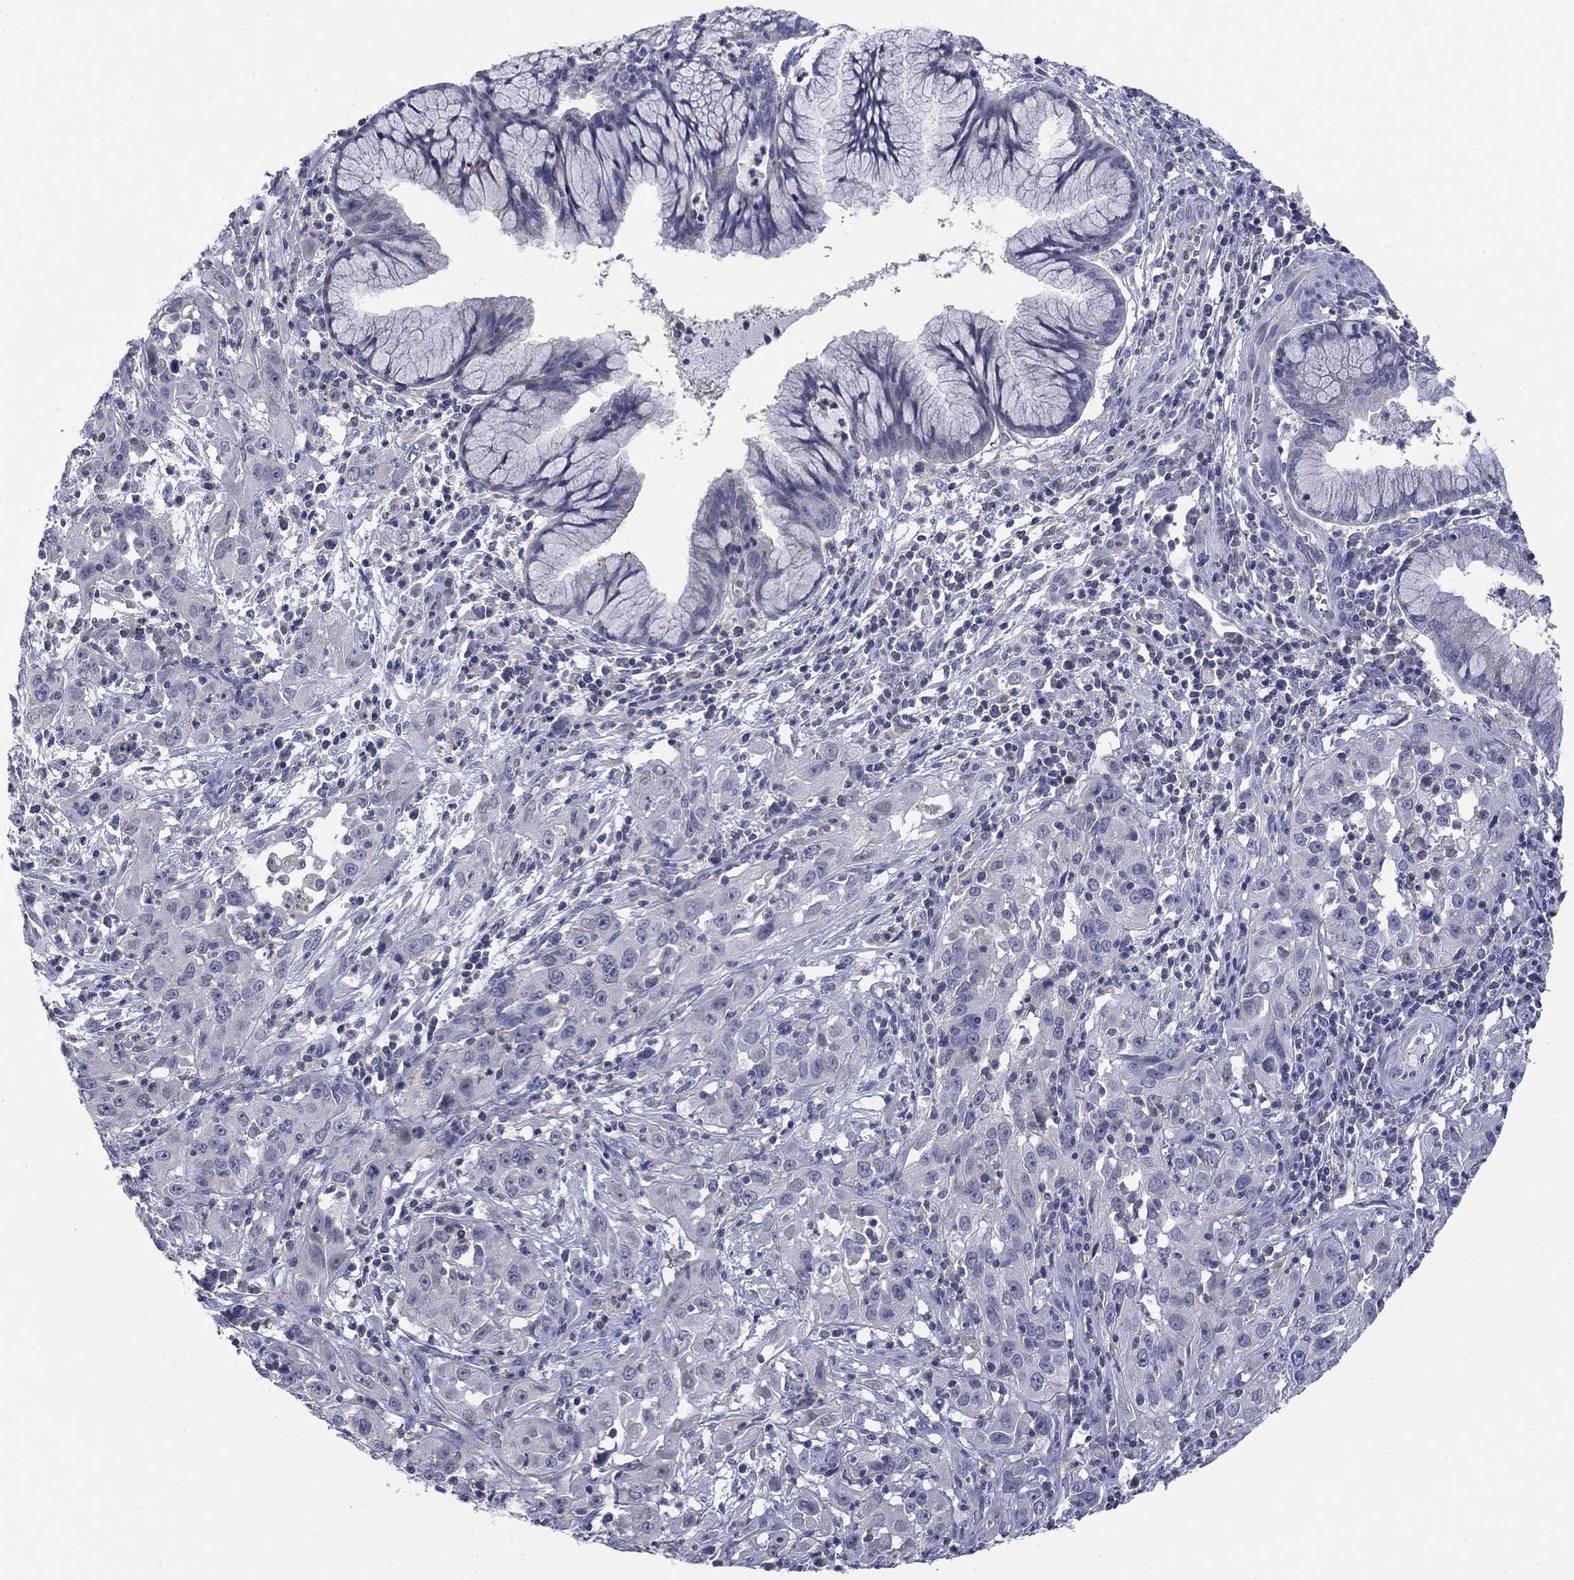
{"staining": {"intensity": "negative", "quantity": "none", "location": "none"}, "tissue": "cervical cancer", "cell_type": "Tumor cells", "image_type": "cancer", "snomed": [{"axis": "morphology", "description": "Squamous cell carcinoma, NOS"}, {"axis": "topography", "description": "Cervix"}], "caption": "IHC photomicrograph of neoplastic tissue: cervical squamous cell carcinoma stained with DAB (3,3'-diaminobenzidine) displays no significant protein expression in tumor cells. Brightfield microscopy of IHC stained with DAB (3,3'-diaminobenzidine) (brown) and hematoxylin (blue), captured at high magnification.", "gene": "FER1L6", "patient": {"sex": "female", "age": 32}}